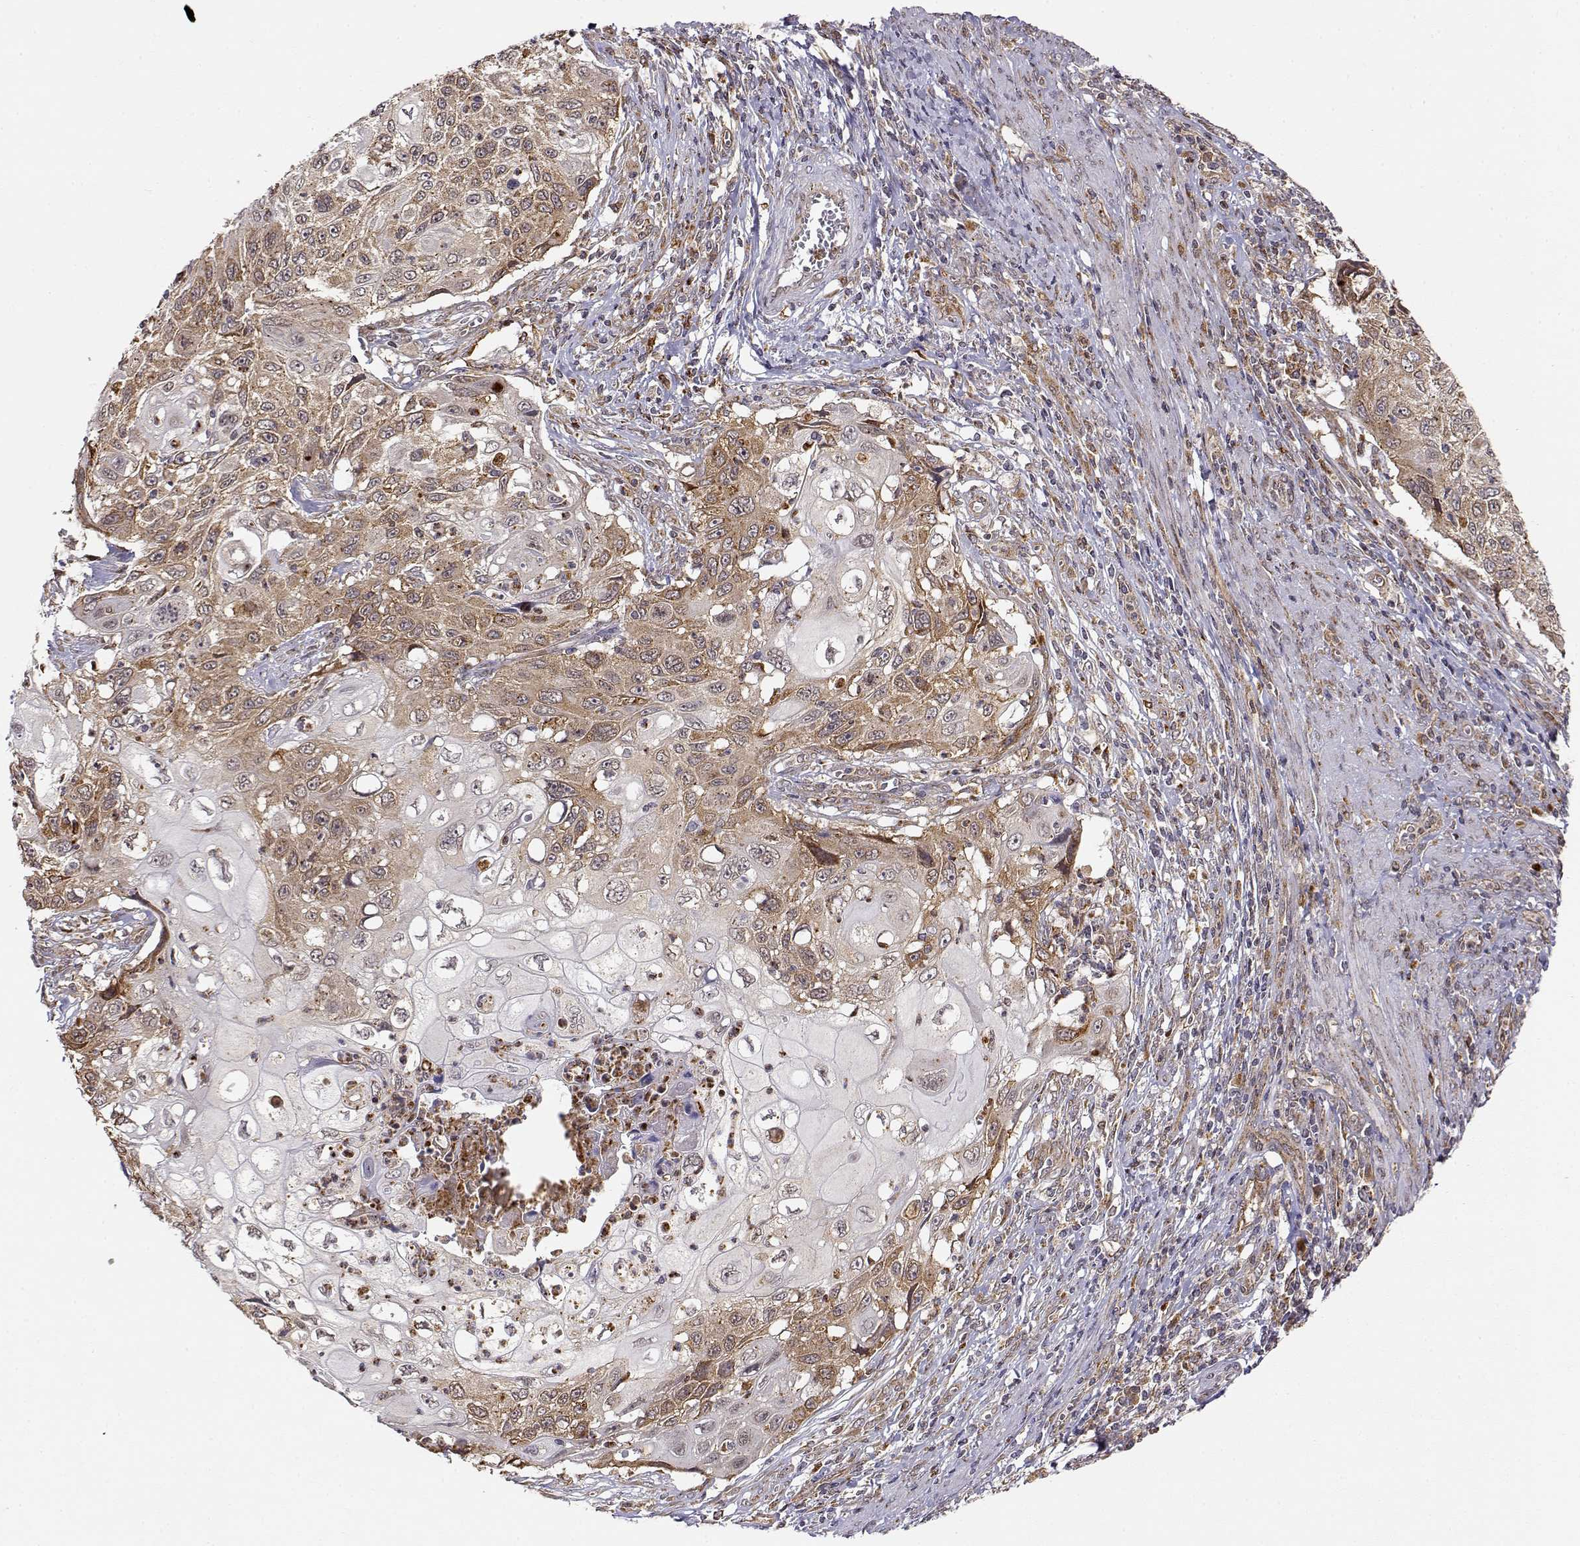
{"staining": {"intensity": "moderate", "quantity": ">75%", "location": "cytoplasmic/membranous"}, "tissue": "cervical cancer", "cell_type": "Tumor cells", "image_type": "cancer", "snomed": [{"axis": "morphology", "description": "Squamous cell carcinoma, NOS"}, {"axis": "topography", "description": "Cervix"}], "caption": "Immunohistochemistry (IHC) (DAB) staining of human cervical cancer exhibits moderate cytoplasmic/membranous protein staining in approximately >75% of tumor cells.", "gene": "RNF13", "patient": {"sex": "female", "age": 70}}